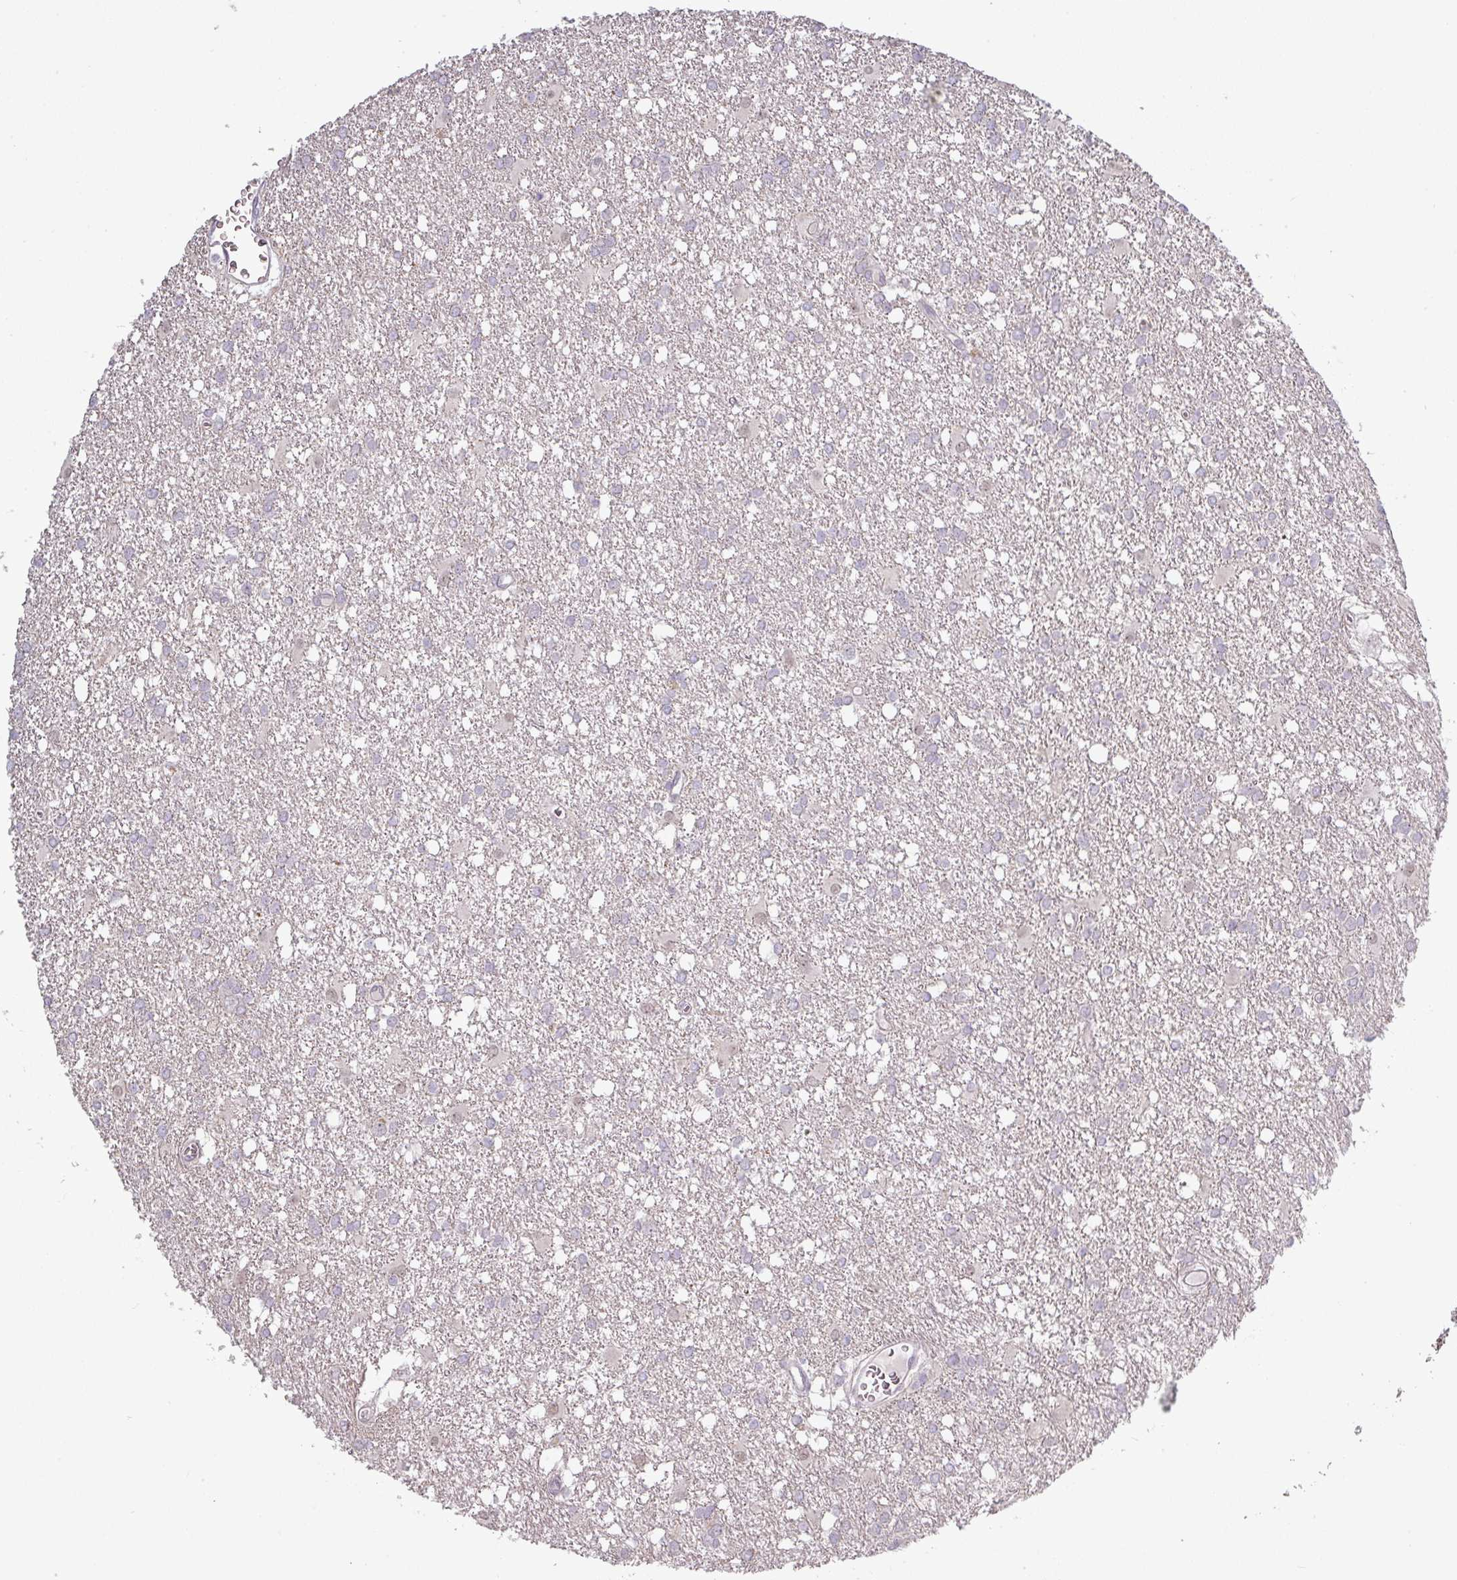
{"staining": {"intensity": "negative", "quantity": "none", "location": "none"}, "tissue": "glioma", "cell_type": "Tumor cells", "image_type": "cancer", "snomed": [{"axis": "morphology", "description": "Glioma, malignant, High grade"}, {"axis": "topography", "description": "Brain"}], "caption": "Tumor cells show no significant protein positivity in glioma.", "gene": "C2orf16", "patient": {"sex": "male", "age": 48}}